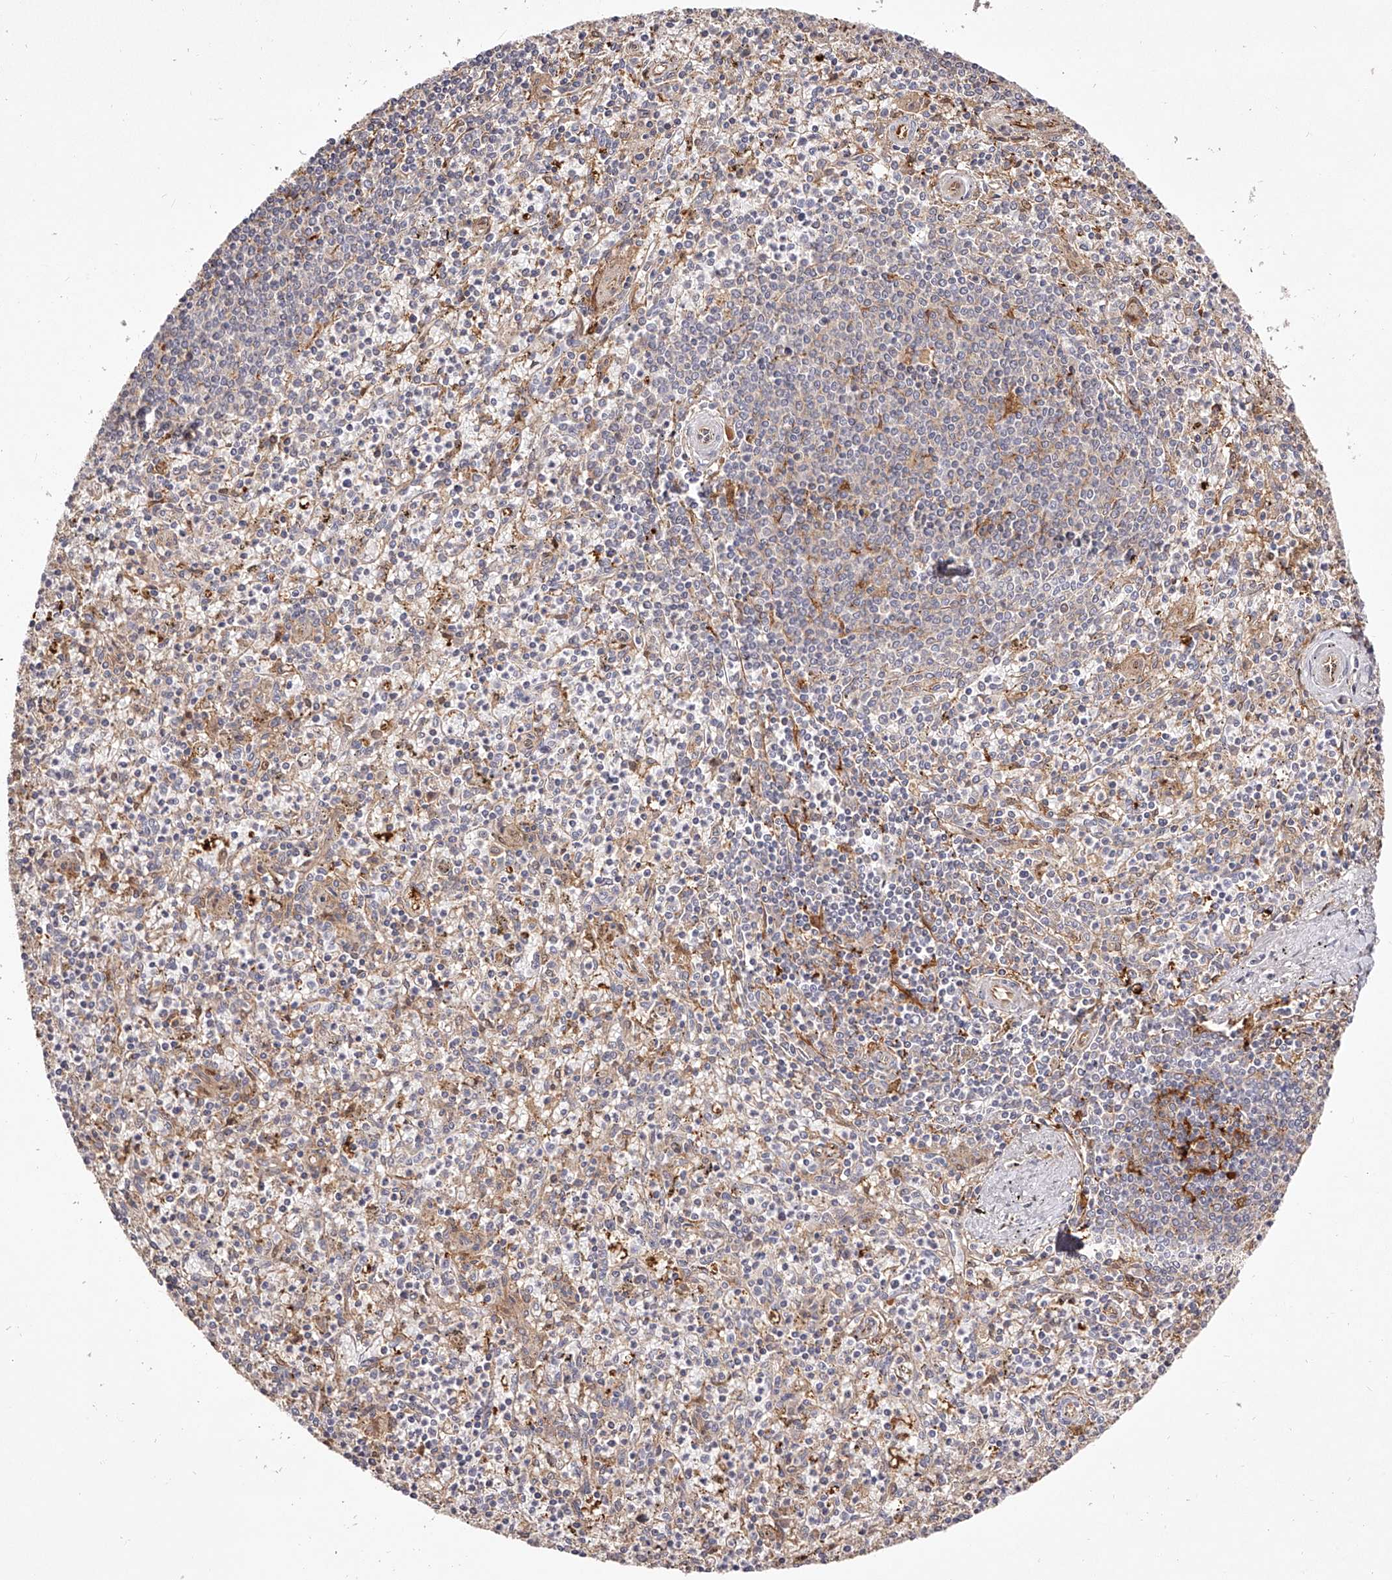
{"staining": {"intensity": "negative", "quantity": "none", "location": "none"}, "tissue": "spleen", "cell_type": "Cells in red pulp", "image_type": "normal", "snomed": [{"axis": "morphology", "description": "Normal tissue, NOS"}, {"axis": "topography", "description": "Spleen"}], "caption": "An IHC photomicrograph of benign spleen is shown. There is no staining in cells in red pulp of spleen. (DAB (3,3'-diaminobenzidine) IHC with hematoxylin counter stain).", "gene": "LAP3", "patient": {"sex": "male", "age": 72}}